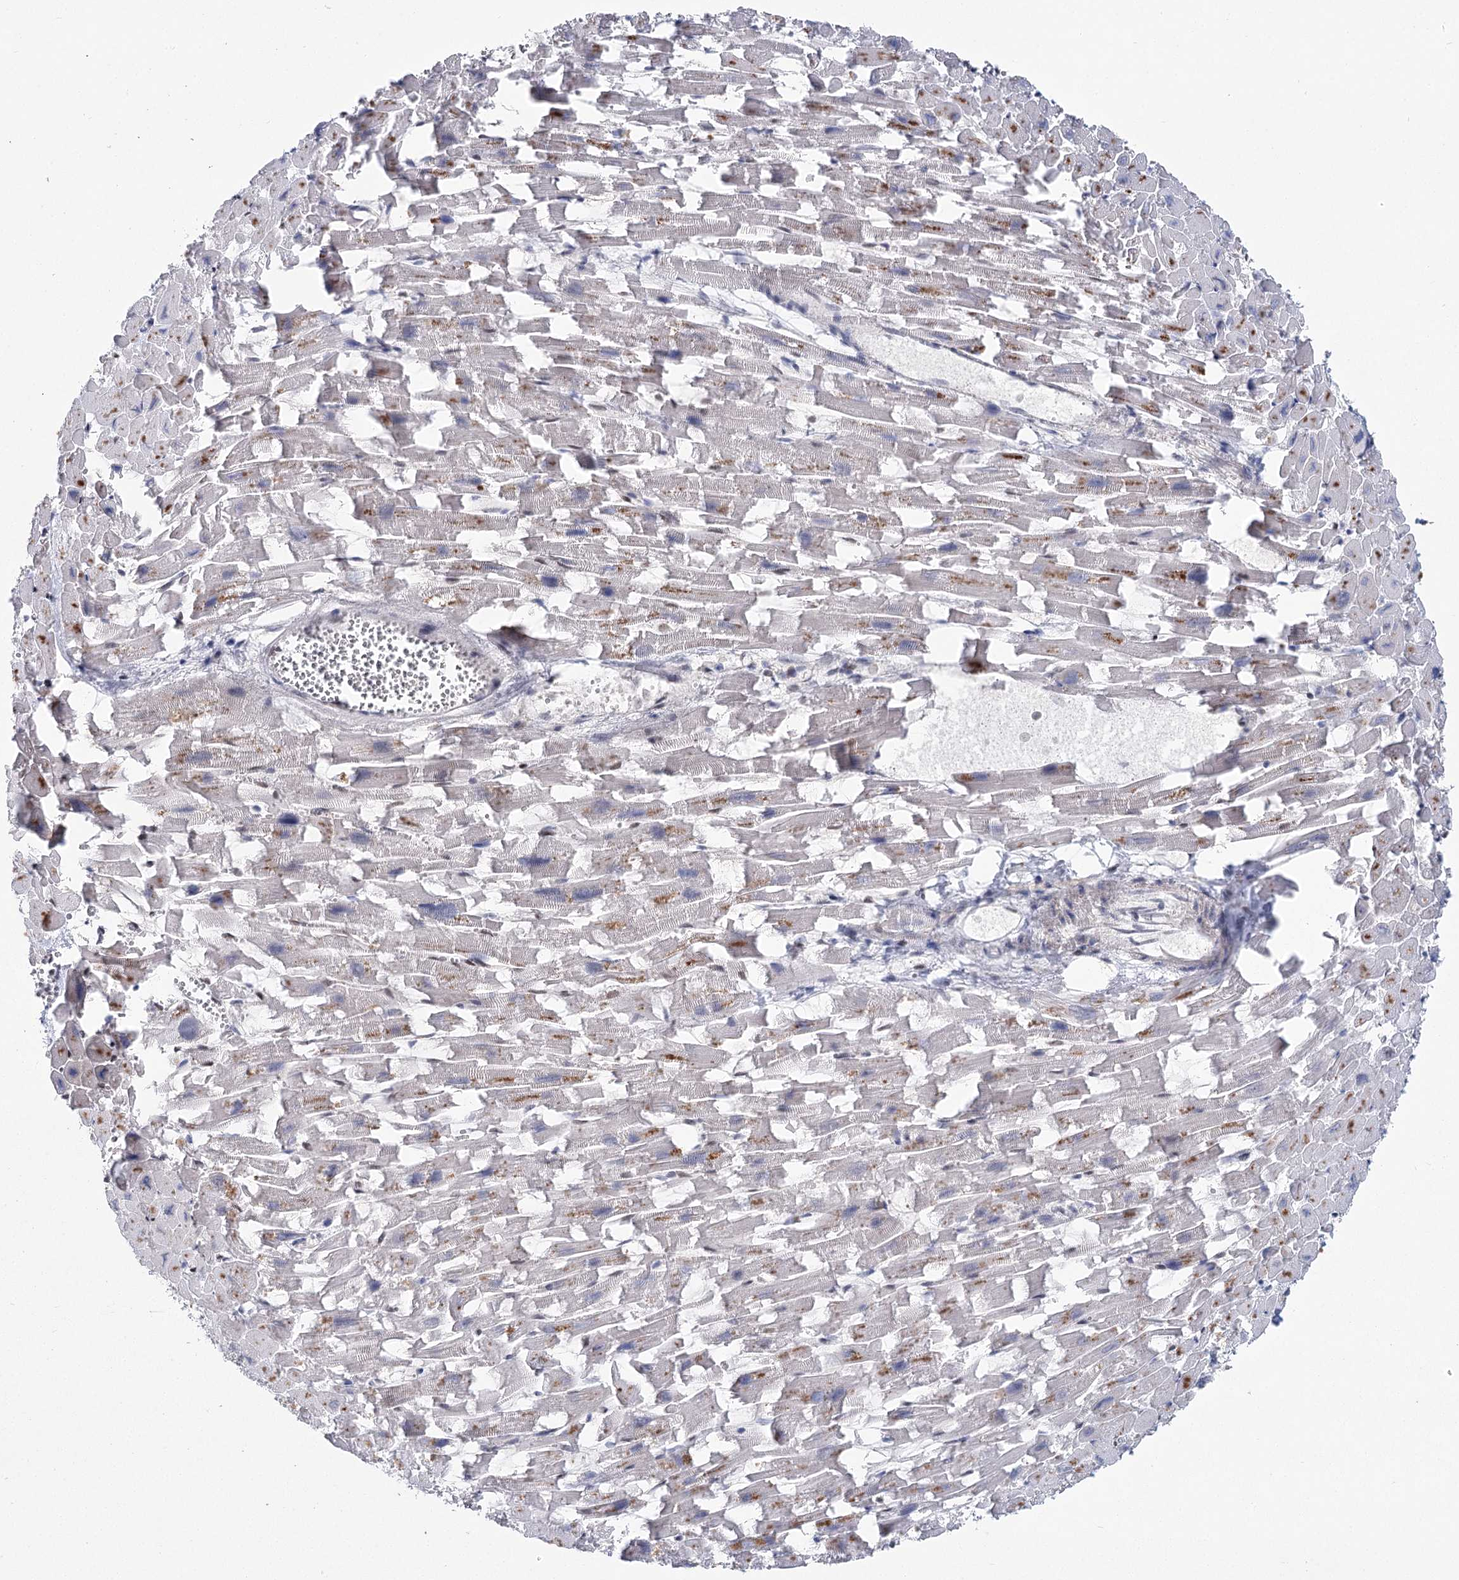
{"staining": {"intensity": "strong", "quantity": "<25%", "location": "nuclear"}, "tissue": "heart muscle", "cell_type": "Cardiomyocytes", "image_type": "normal", "snomed": [{"axis": "morphology", "description": "Normal tissue, NOS"}, {"axis": "topography", "description": "Heart"}], "caption": "Strong nuclear staining is appreciated in approximately <25% of cardiomyocytes in benign heart muscle.", "gene": "SCAF8", "patient": {"sex": "female", "age": 64}}